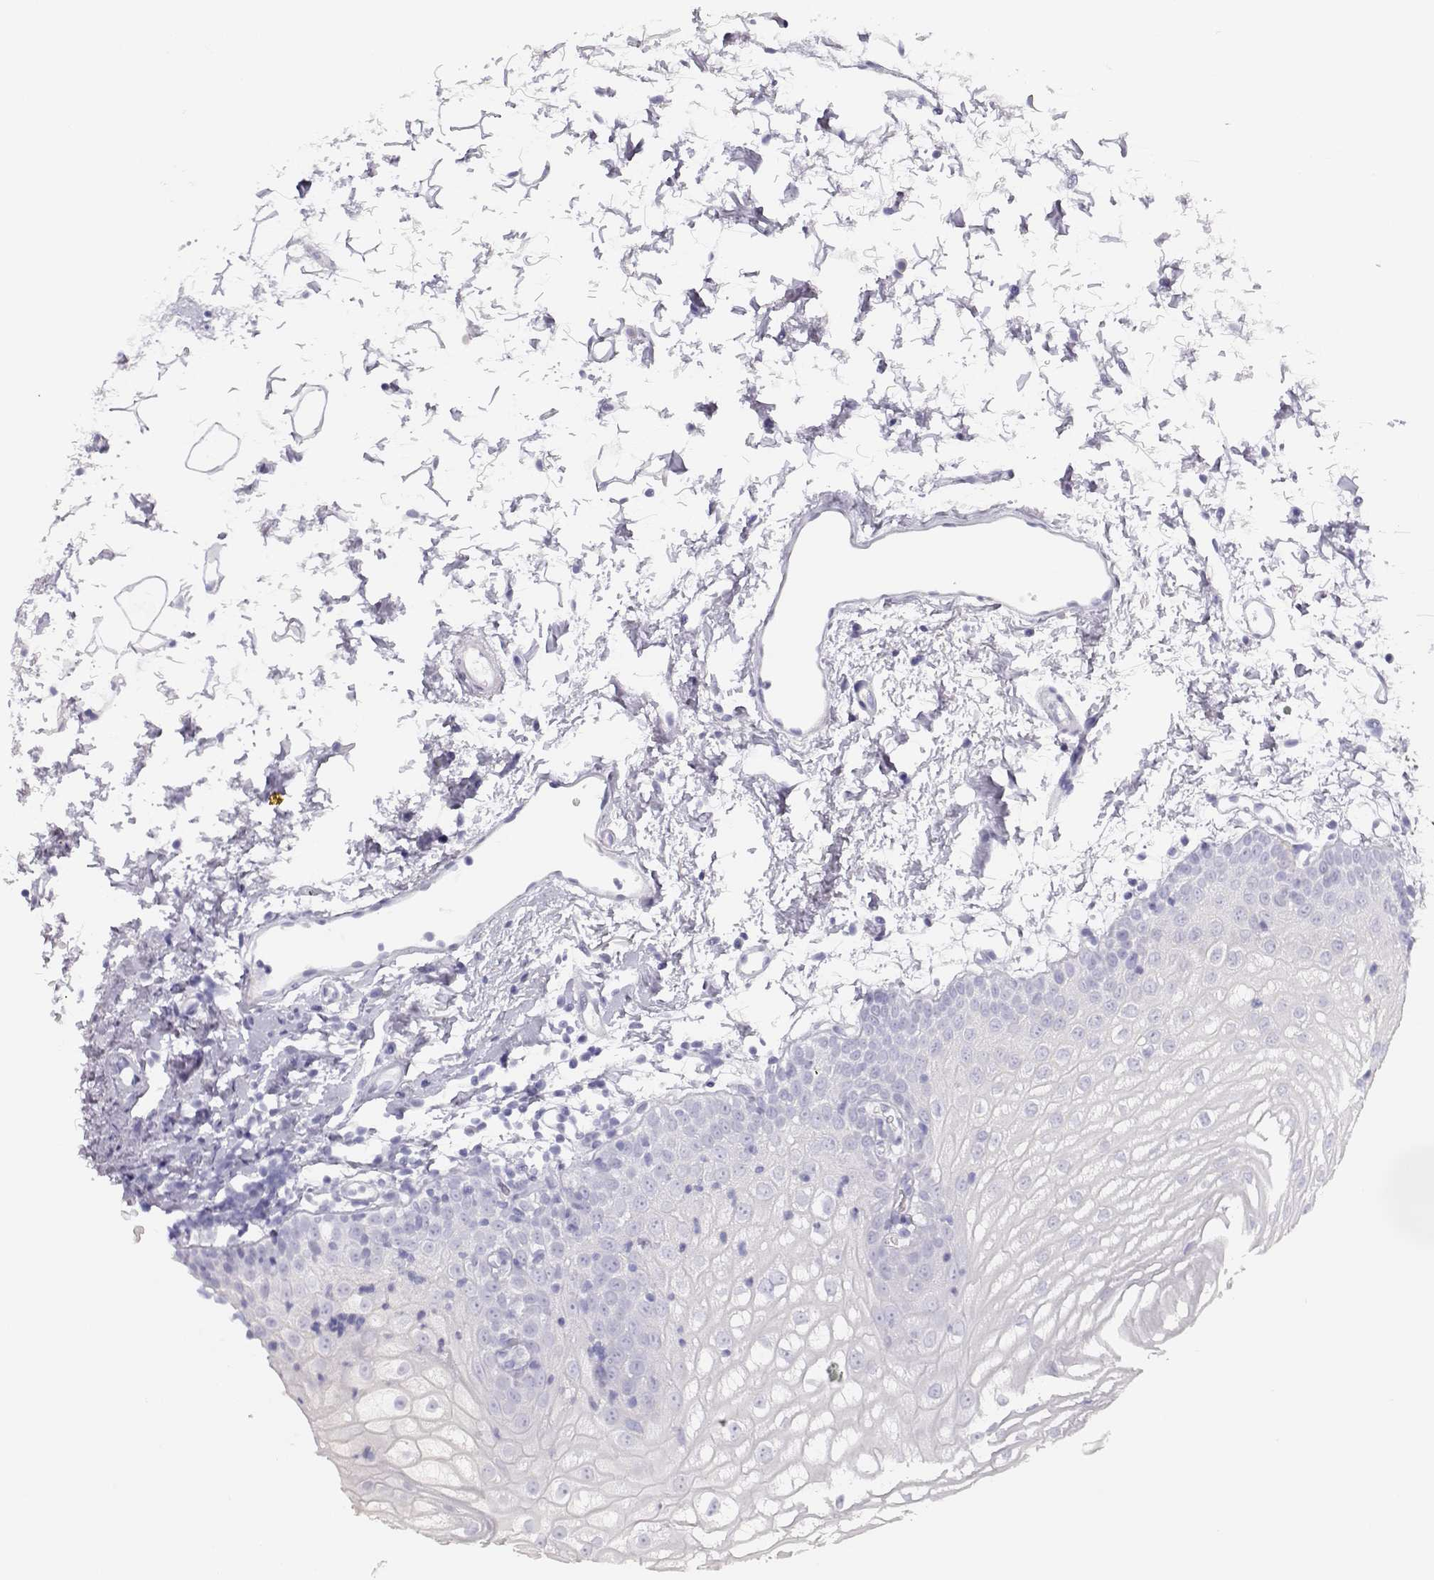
{"staining": {"intensity": "negative", "quantity": "none", "location": "none"}, "tissue": "oral mucosa", "cell_type": "Squamous epithelial cells", "image_type": "normal", "snomed": [{"axis": "morphology", "description": "Normal tissue, NOS"}, {"axis": "topography", "description": "Oral tissue"}], "caption": "IHC of normal human oral mucosa shows no staining in squamous epithelial cells.", "gene": "TKTL1", "patient": {"sex": "male", "age": 72}}